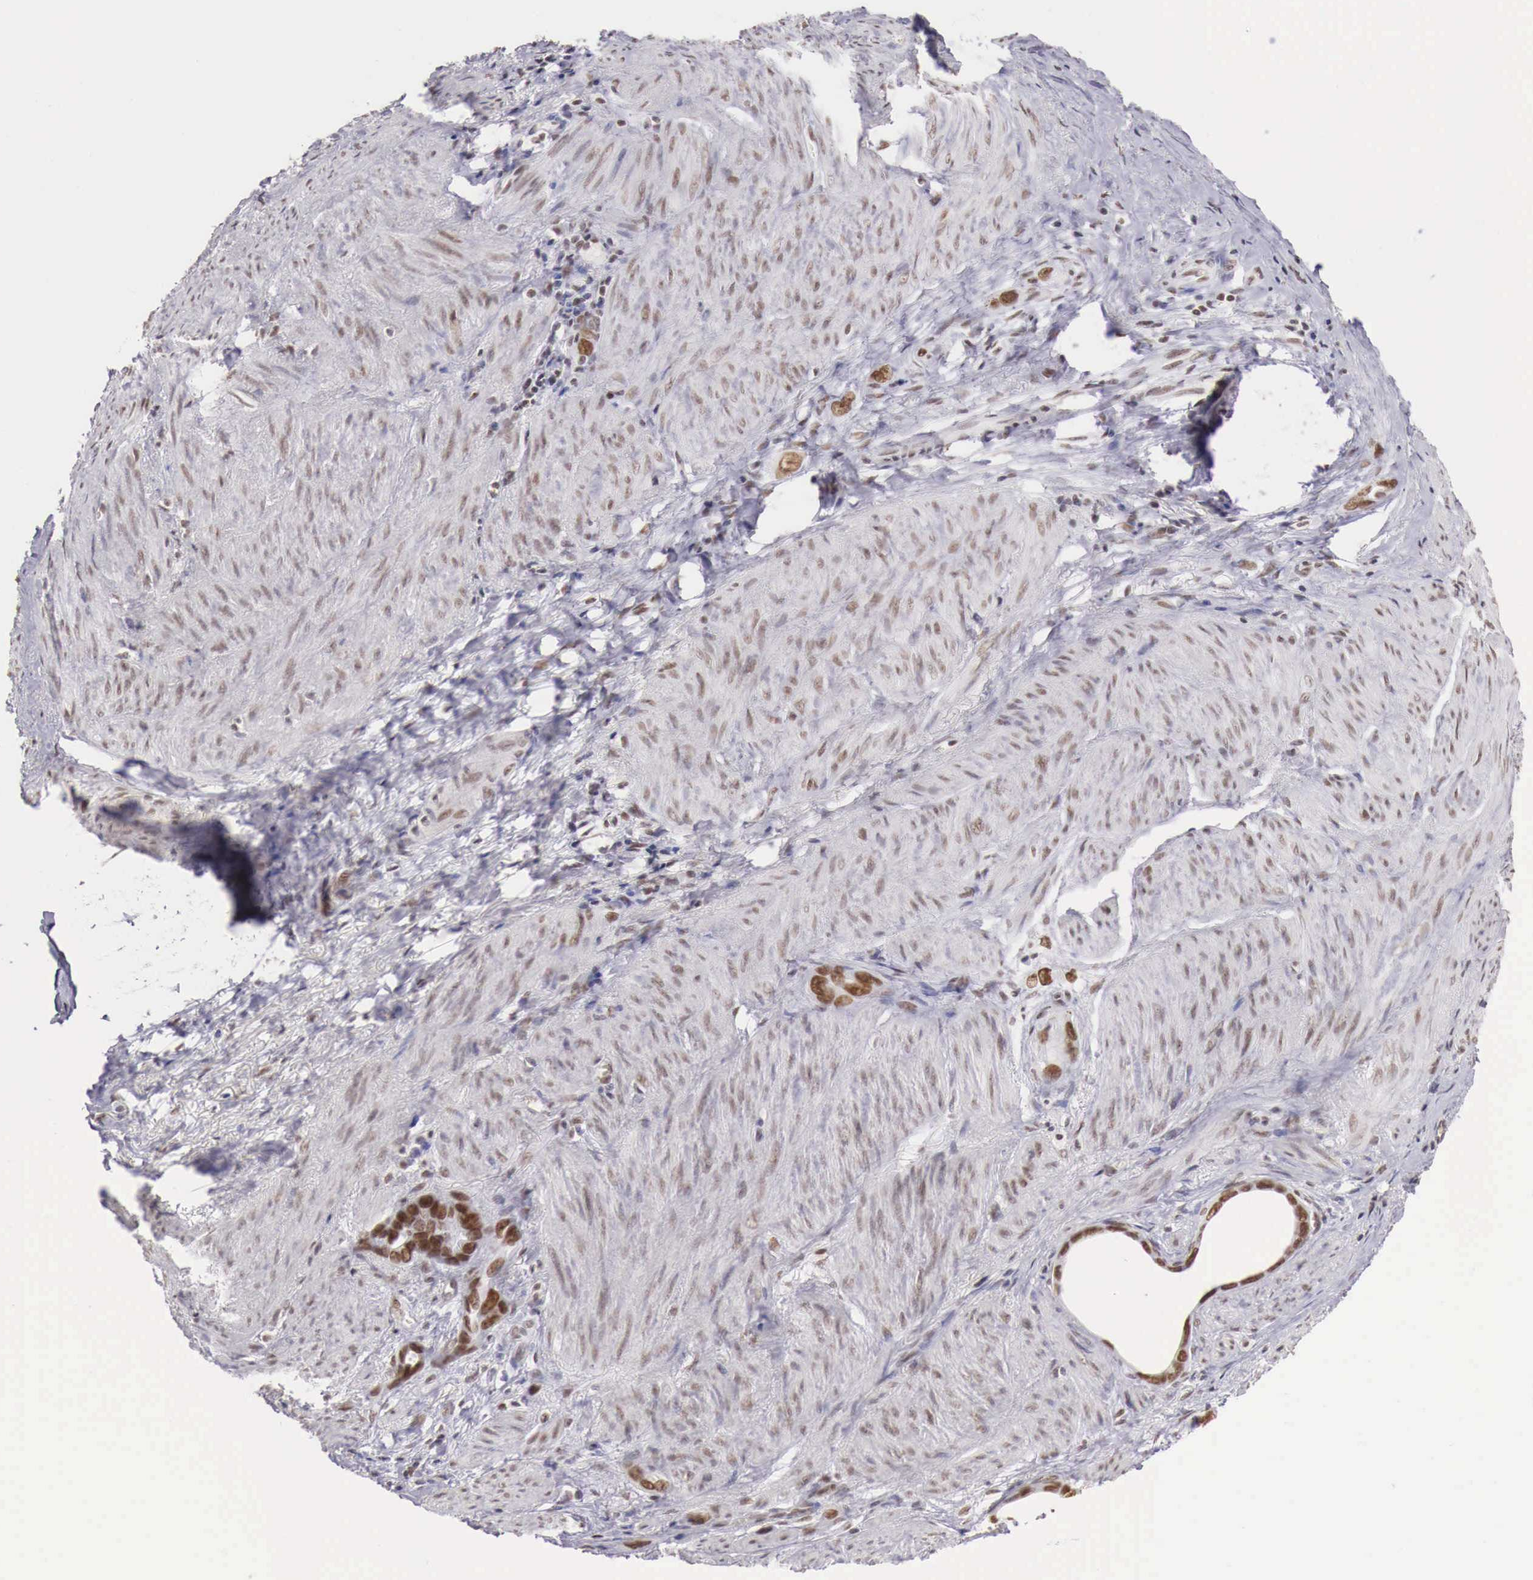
{"staining": {"intensity": "moderate", "quantity": "25%-75%", "location": "nuclear"}, "tissue": "stomach cancer", "cell_type": "Tumor cells", "image_type": "cancer", "snomed": [{"axis": "morphology", "description": "Adenocarcinoma, NOS"}, {"axis": "topography", "description": "Stomach"}], "caption": "Protein staining by immunohistochemistry (IHC) exhibits moderate nuclear positivity in about 25%-75% of tumor cells in adenocarcinoma (stomach).", "gene": "PHF14", "patient": {"sex": "male", "age": 78}}